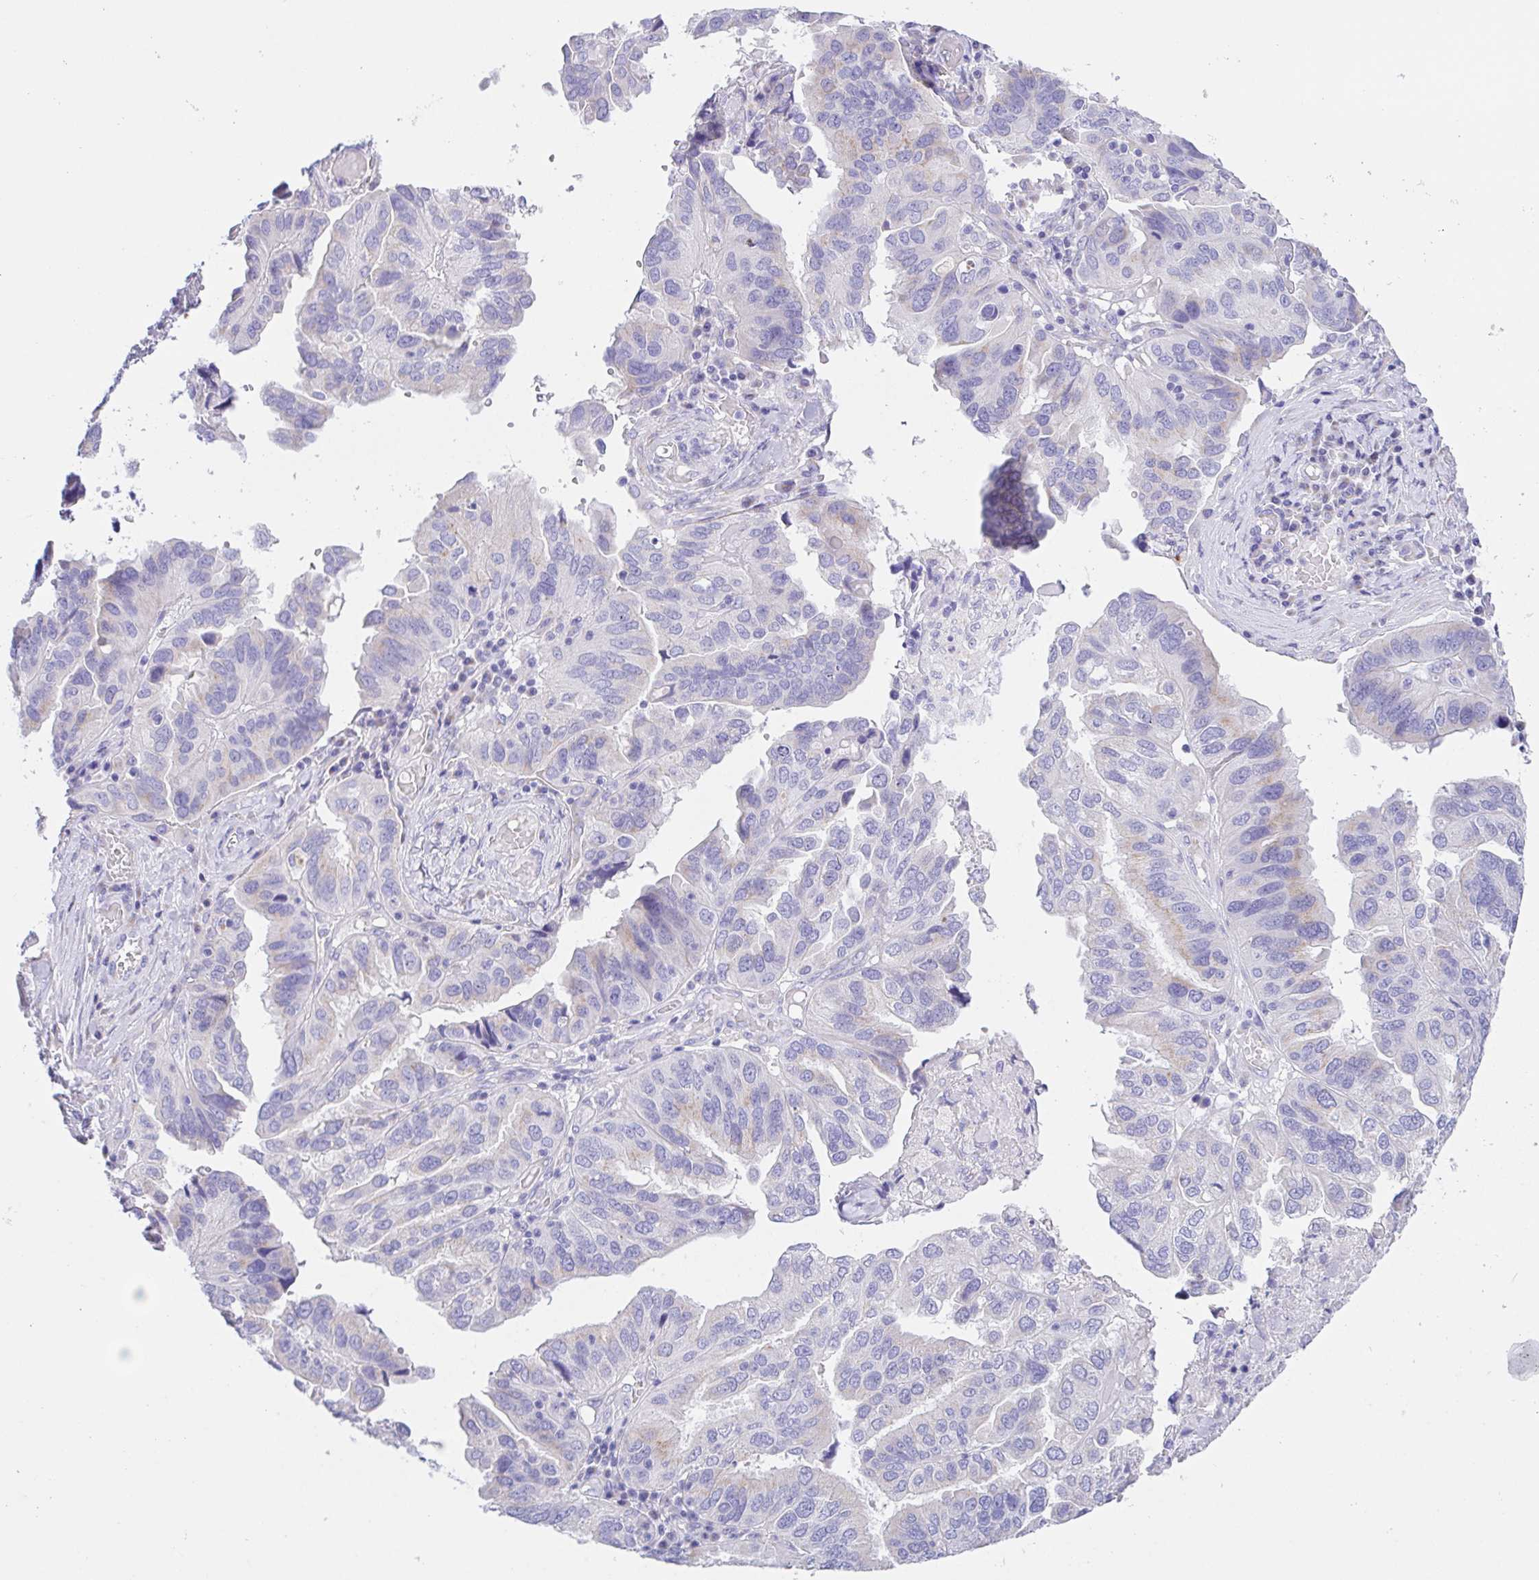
{"staining": {"intensity": "negative", "quantity": "none", "location": "none"}, "tissue": "ovarian cancer", "cell_type": "Tumor cells", "image_type": "cancer", "snomed": [{"axis": "morphology", "description": "Cystadenocarcinoma, serous, NOS"}, {"axis": "topography", "description": "Ovary"}], "caption": "A photomicrograph of human serous cystadenocarcinoma (ovarian) is negative for staining in tumor cells.", "gene": "SCG3", "patient": {"sex": "female", "age": 79}}